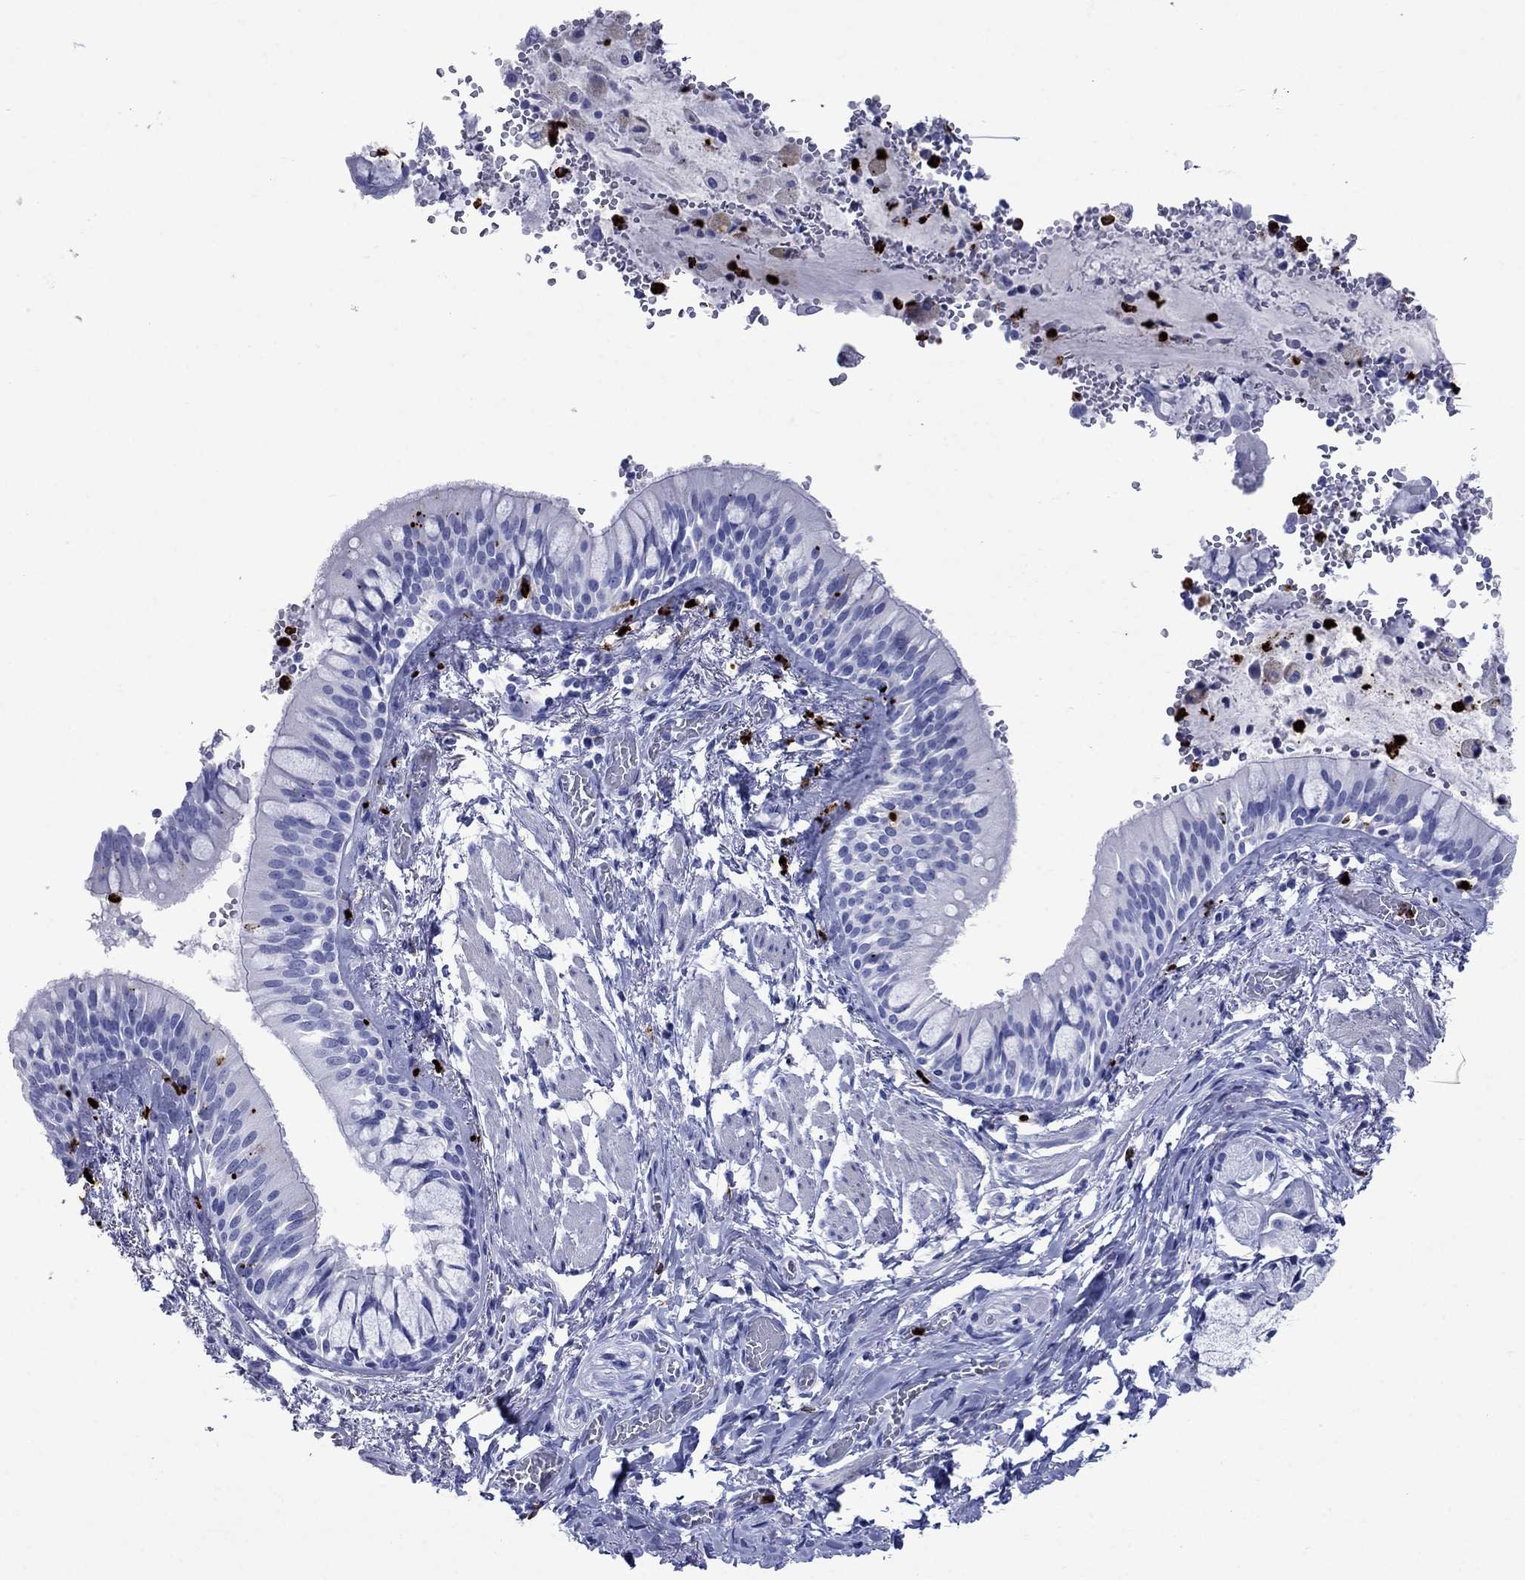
{"staining": {"intensity": "negative", "quantity": "none", "location": "none"}, "tissue": "bronchus", "cell_type": "Respiratory epithelial cells", "image_type": "normal", "snomed": [{"axis": "morphology", "description": "Normal tissue, NOS"}, {"axis": "topography", "description": "Bronchus"}, {"axis": "topography", "description": "Lung"}], "caption": "Immunohistochemistry of normal human bronchus shows no expression in respiratory epithelial cells. Nuclei are stained in blue.", "gene": "AZU1", "patient": {"sex": "female", "age": 57}}